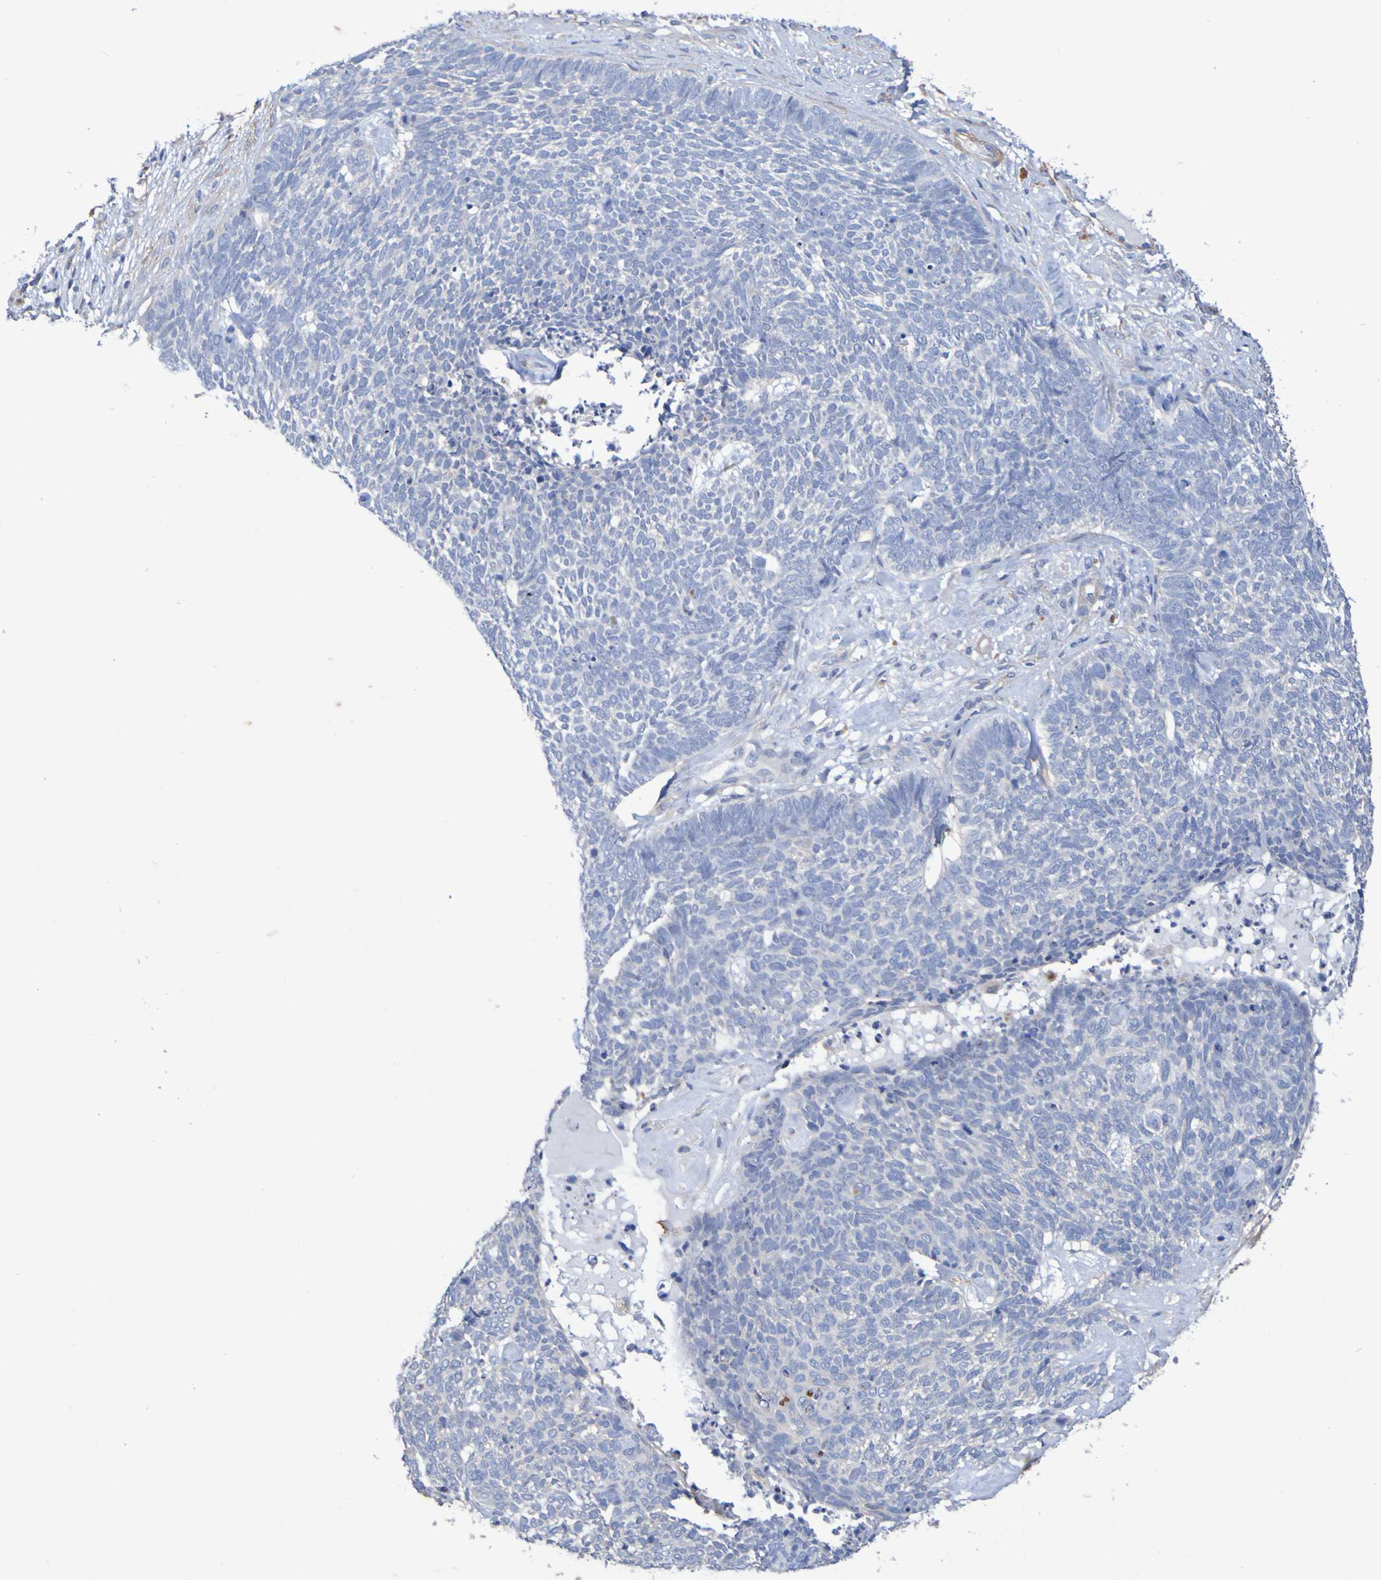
{"staining": {"intensity": "negative", "quantity": "none", "location": "none"}, "tissue": "skin cancer", "cell_type": "Tumor cells", "image_type": "cancer", "snomed": [{"axis": "morphology", "description": "Basal cell carcinoma"}, {"axis": "topography", "description": "Skin"}], "caption": "Protein analysis of skin cancer (basal cell carcinoma) demonstrates no significant expression in tumor cells.", "gene": "SRPRB", "patient": {"sex": "female", "age": 84}}